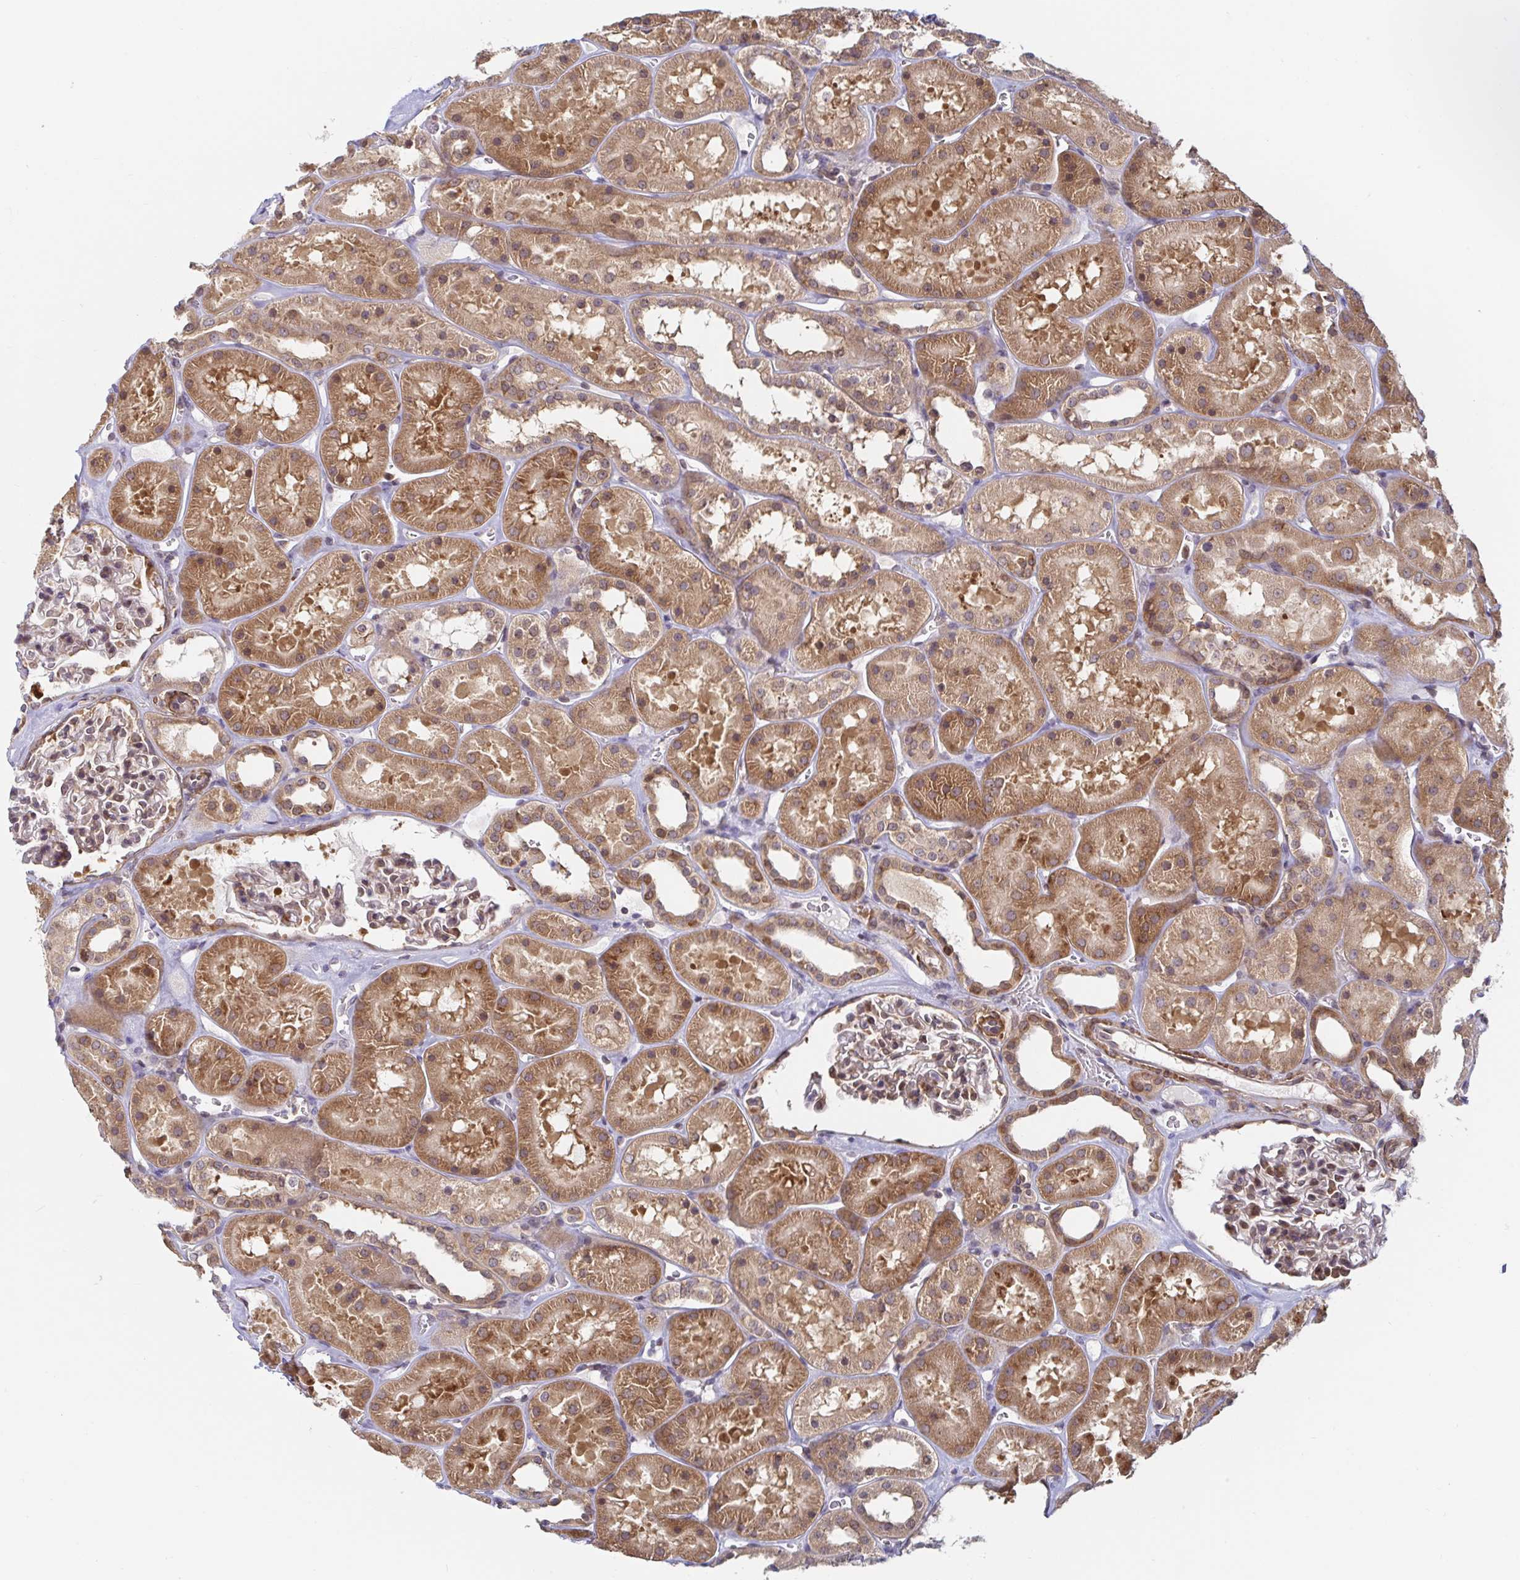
{"staining": {"intensity": "weak", "quantity": "25%-75%", "location": "cytoplasmic/membranous"}, "tissue": "kidney", "cell_type": "Cells in glomeruli", "image_type": "normal", "snomed": [{"axis": "morphology", "description": "Normal tissue, NOS"}, {"axis": "topography", "description": "Kidney"}], "caption": "Weak cytoplasmic/membranous staining is appreciated in about 25%-75% of cells in glomeruli in unremarkable kidney.", "gene": "LARP1", "patient": {"sex": "female", "age": 41}}